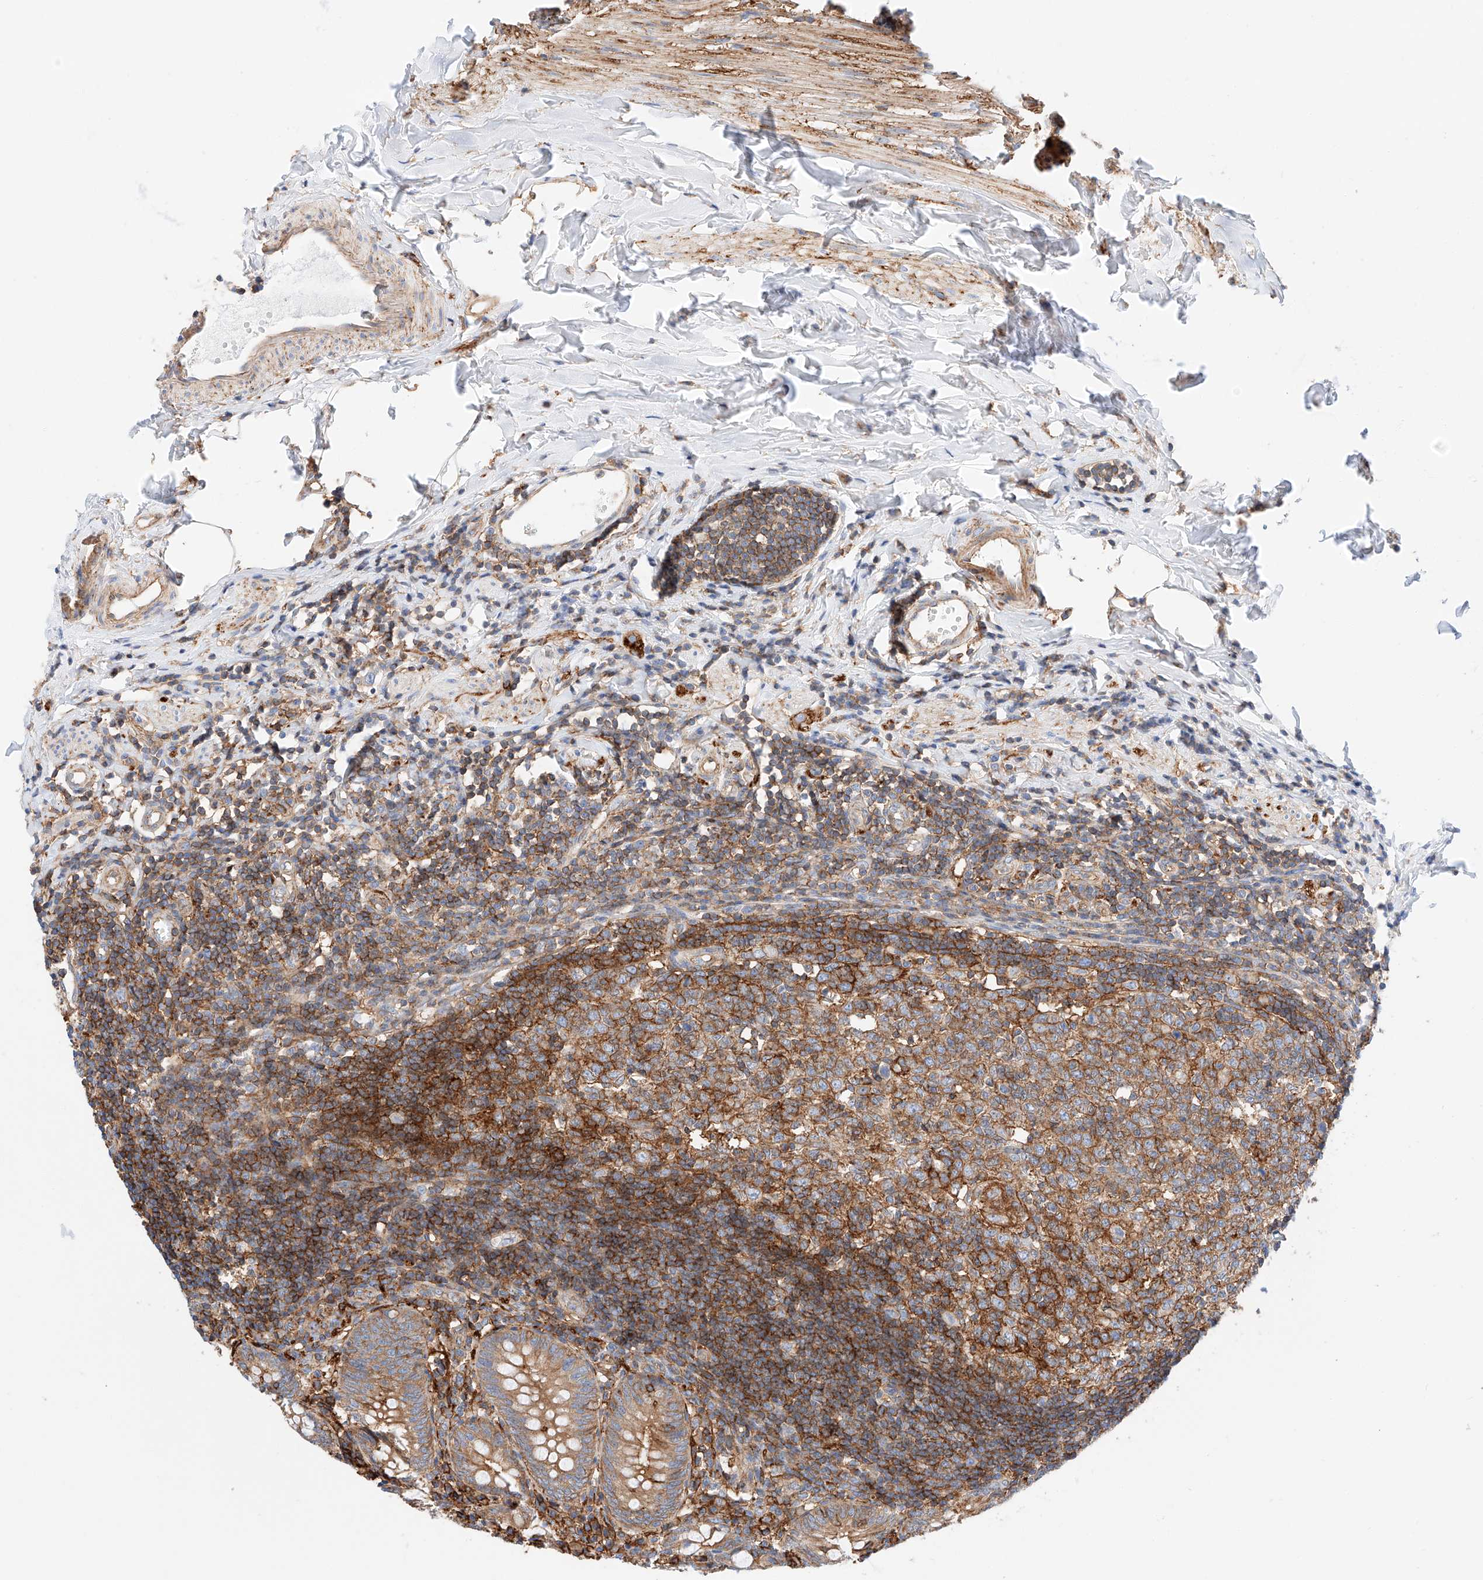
{"staining": {"intensity": "moderate", "quantity": ">75%", "location": "cytoplasmic/membranous"}, "tissue": "appendix", "cell_type": "Glandular cells", "image_type": "normal", "snomed": [{"axis": "morphology", "description": "Normal tissue, NOS"}, {"axis": "topography", "description": "Appendix"}], "caption": "This micrograph exhibits immunohistochemistry (IHC) staining of benign human appendix, with medium moderate cytoplasmic/membranous staining in about >75% of glandular cells.", "gene": "ENSG00000259132", "patient": {"sex": "female", "age": 54}}